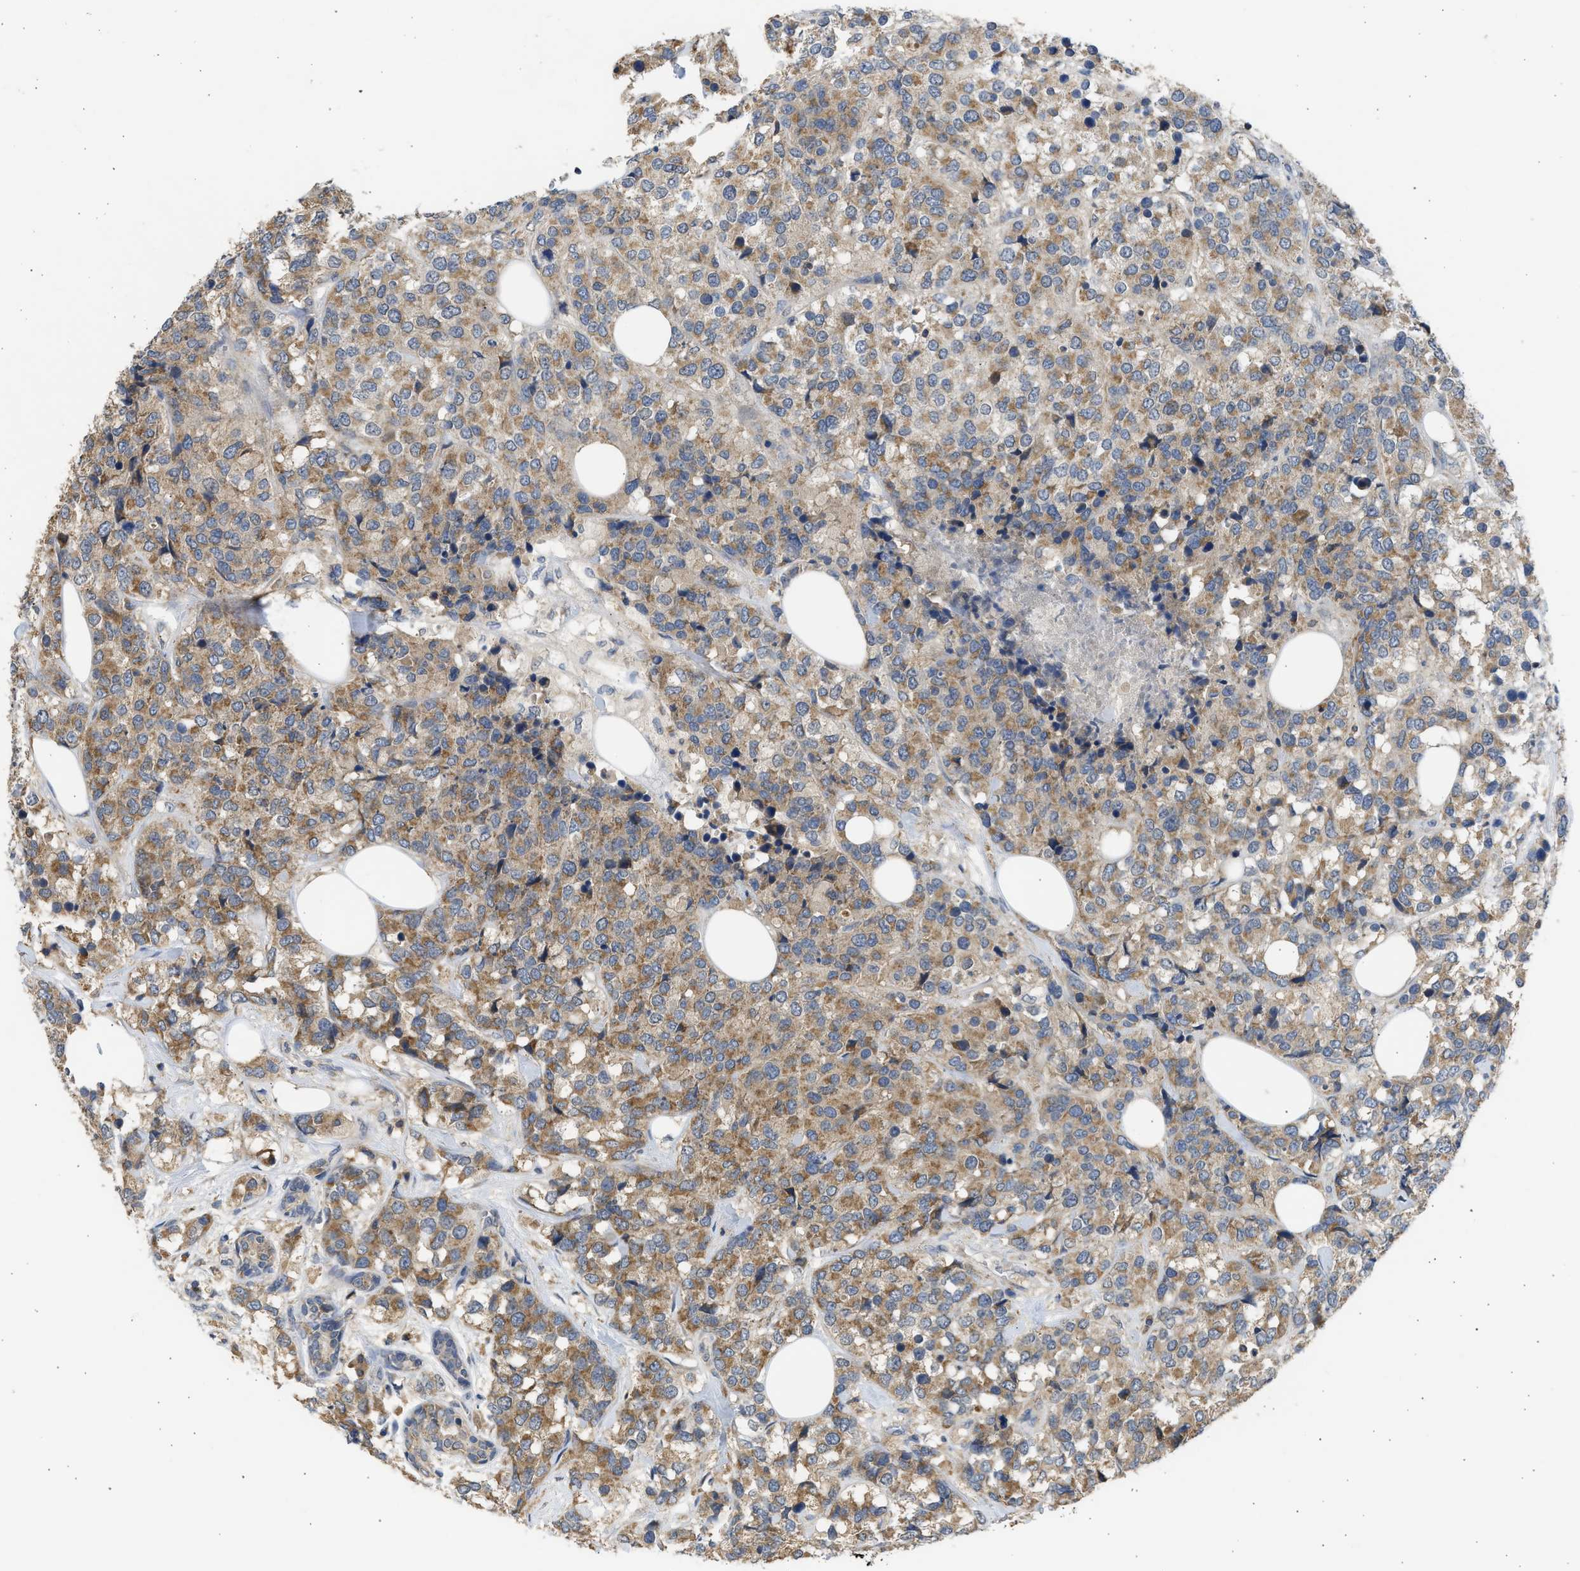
{"staining": {"intensity": "moderate", "quantity": ">75%", "location": "cytoplasmic/membranous"}, "tissue": "breast cancer", "cell_type": "Tumor cells", "image_type": "cancer", "snomed": [{"axis": "morphology", "description": "Lobular carcinoma"}, {"axis": "topography", "description": "Breast"}], "caption": "Immunohistochemical staining of breast cancer reveals medium levels of moderate cytoplasmic/membranous protein staining in approximately >75% of tumor cells.", "gene": "CYP1A1", "patient": {"sex": "female", "age": 59}}